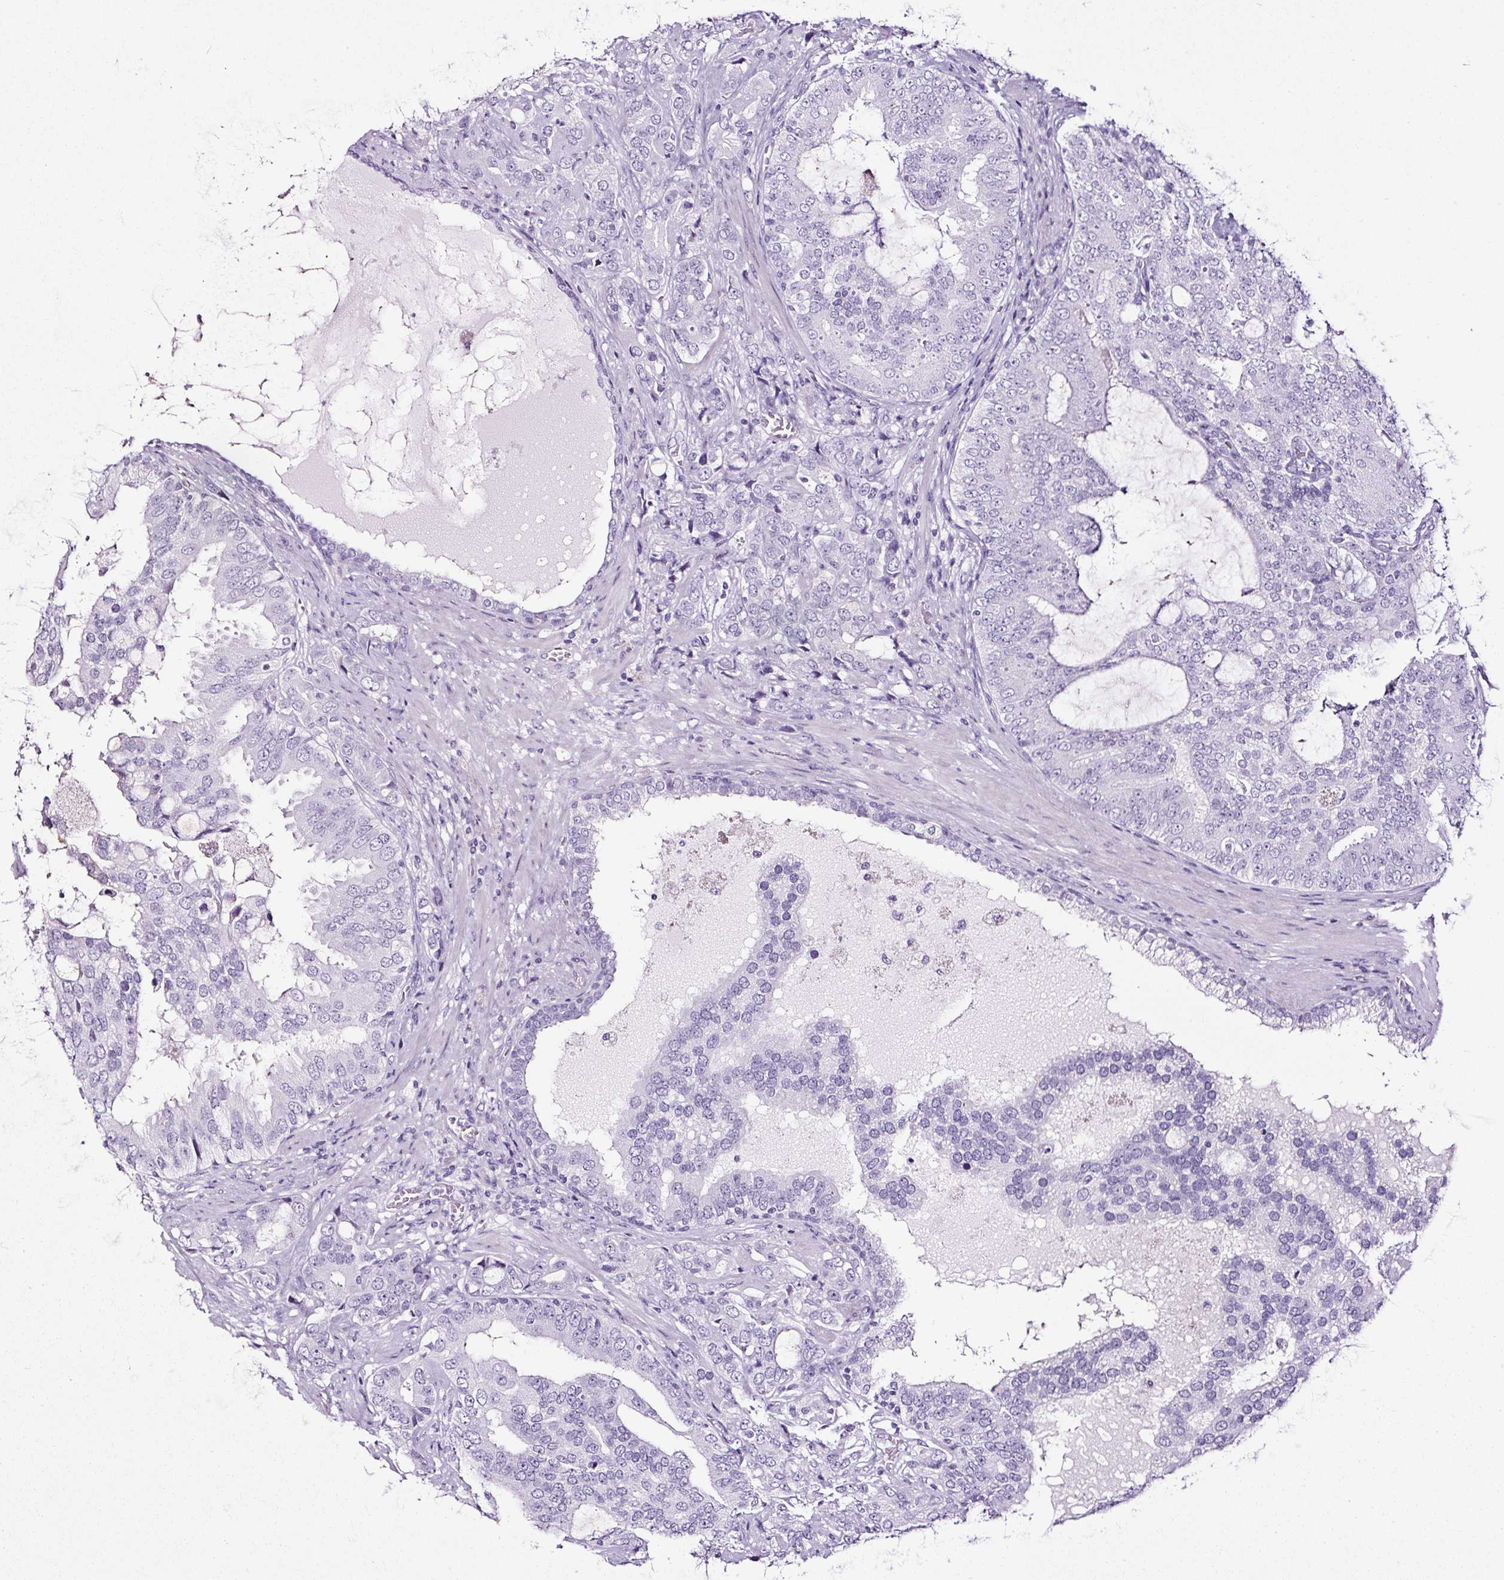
{"staining": {"intensity": "negative", "quantity": "none", "location": "none"}, "tissue": "prostate cancer", "cell_type": "Tumor cells", "image_type": "cancer", "snomed": [{"axis": "morphology", "description": "Adenocarcinoma, High grade"}, {"axis": "topography", "description": "Prostate"}], "caption": "Immunohistochemistry image of neoplastic tissue: human prostate cancer (adenocarcinoma (high-grade)) stained with DAB (3,3'-diaminobenzidine) reveals no significant protein staining in tumor cells.", "gene": "NPHS2", "patient": {"sex": "male", "age": 55}}